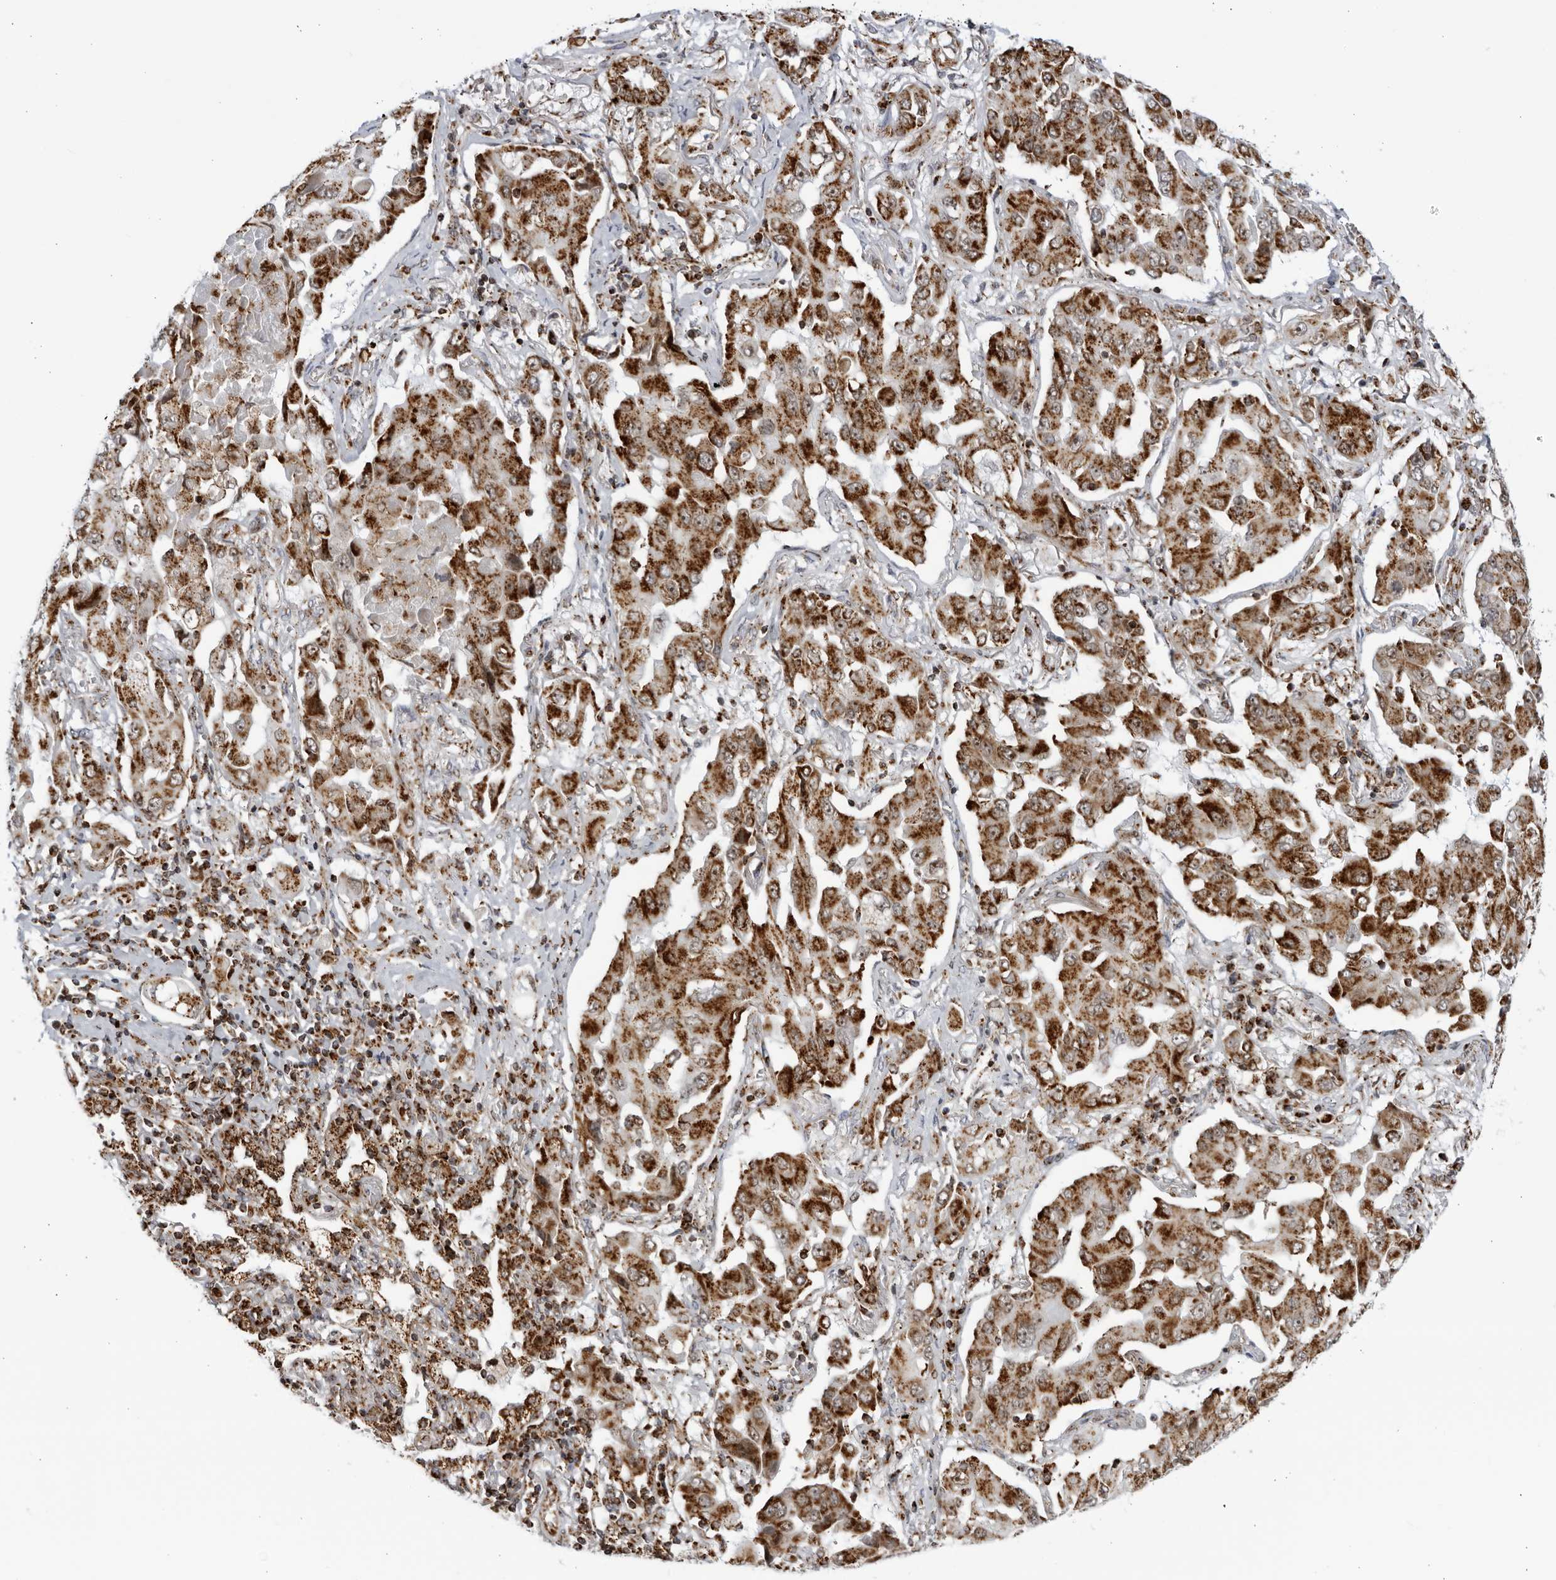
{"staining": {"intensity": "strong", "quantity": ">75%", "location": "cytoplasmic/membranous,nuclear"}, "tissue": "lung cancer", "cell_type": "Tumor cells", "image_type": "cancer", "snomed": [{"axis": "morphology", "description": "Adenocarcinoma, NOS"}, {"axis": "topography", "description": "Lung"}], "caption": "There is high levels of strong cytoplasmic/membranous and nuclear staining in tumor cells of lung adenocarcinoma, as demonstrated by immunohistochemical staining (brown color).", "gene": "RBM34", "patient": {"sex": "female", "age": 65}}